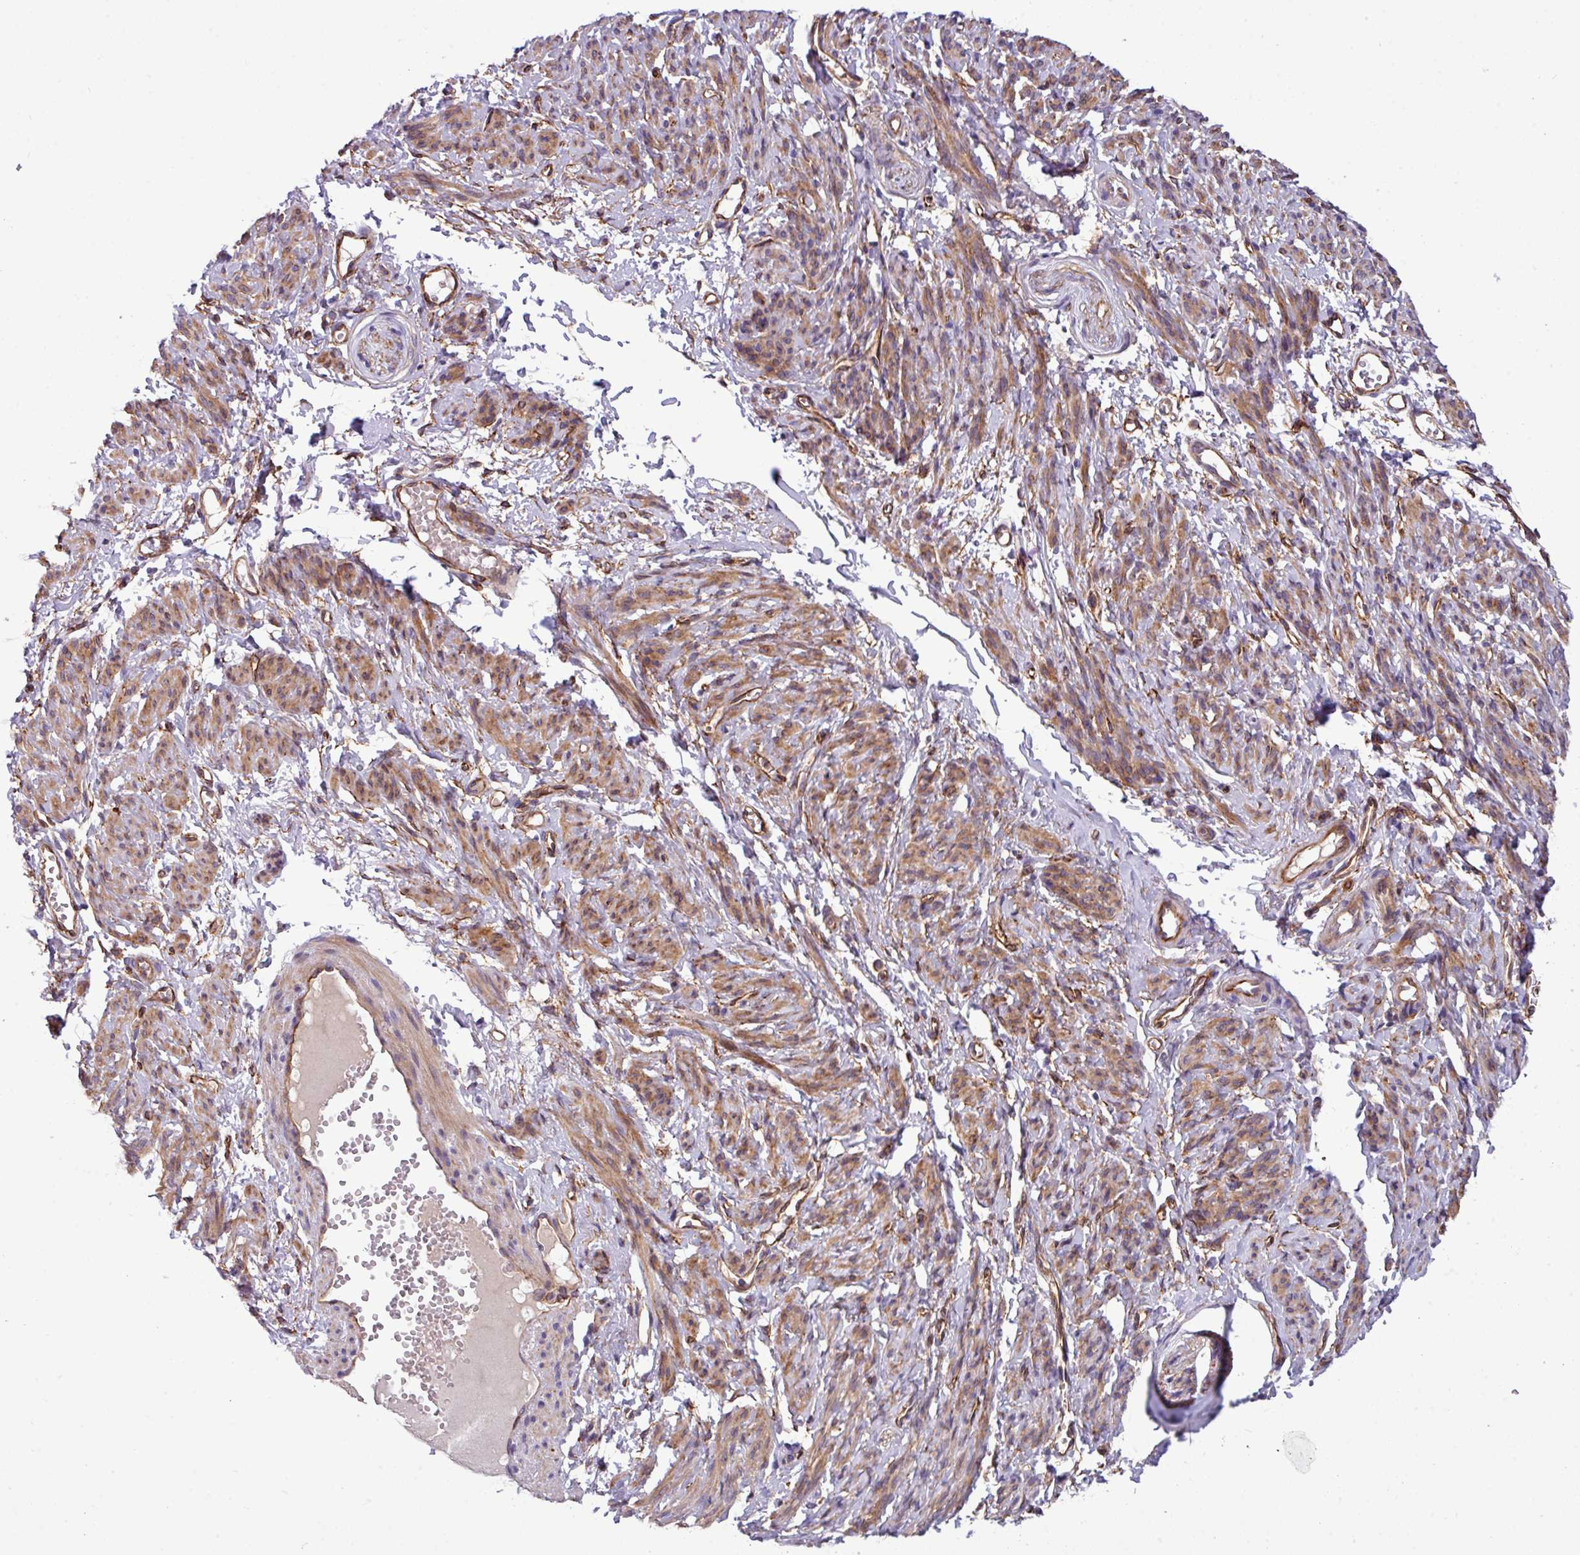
{"staining": {"intensity": "moderate", "quantity": ">75%", "location": "cytoplasmic/membranous"}, "tissue": "smooth muscle", "cell_type": "Smooth muscle cells", "image_type": "normal", "snomed": [{"axis": "morphology", "description": "Normal tissue, NOS"}, {"axis": "topography", "description": "Smooth muscle"}], "caption": "Immunohistochemistry (IHC) of normal smooth muscle shows medium levels of moderate cytoplasmic/membranous expression in approximately >75% of smooth muscle cells. The protein is stained brown, and the nuclei are stained in blue (DAB IHC with brightfield microscopy, high magnification).", "gene": "PARD6A", "patient": {"sex": "female", "age": 65}}